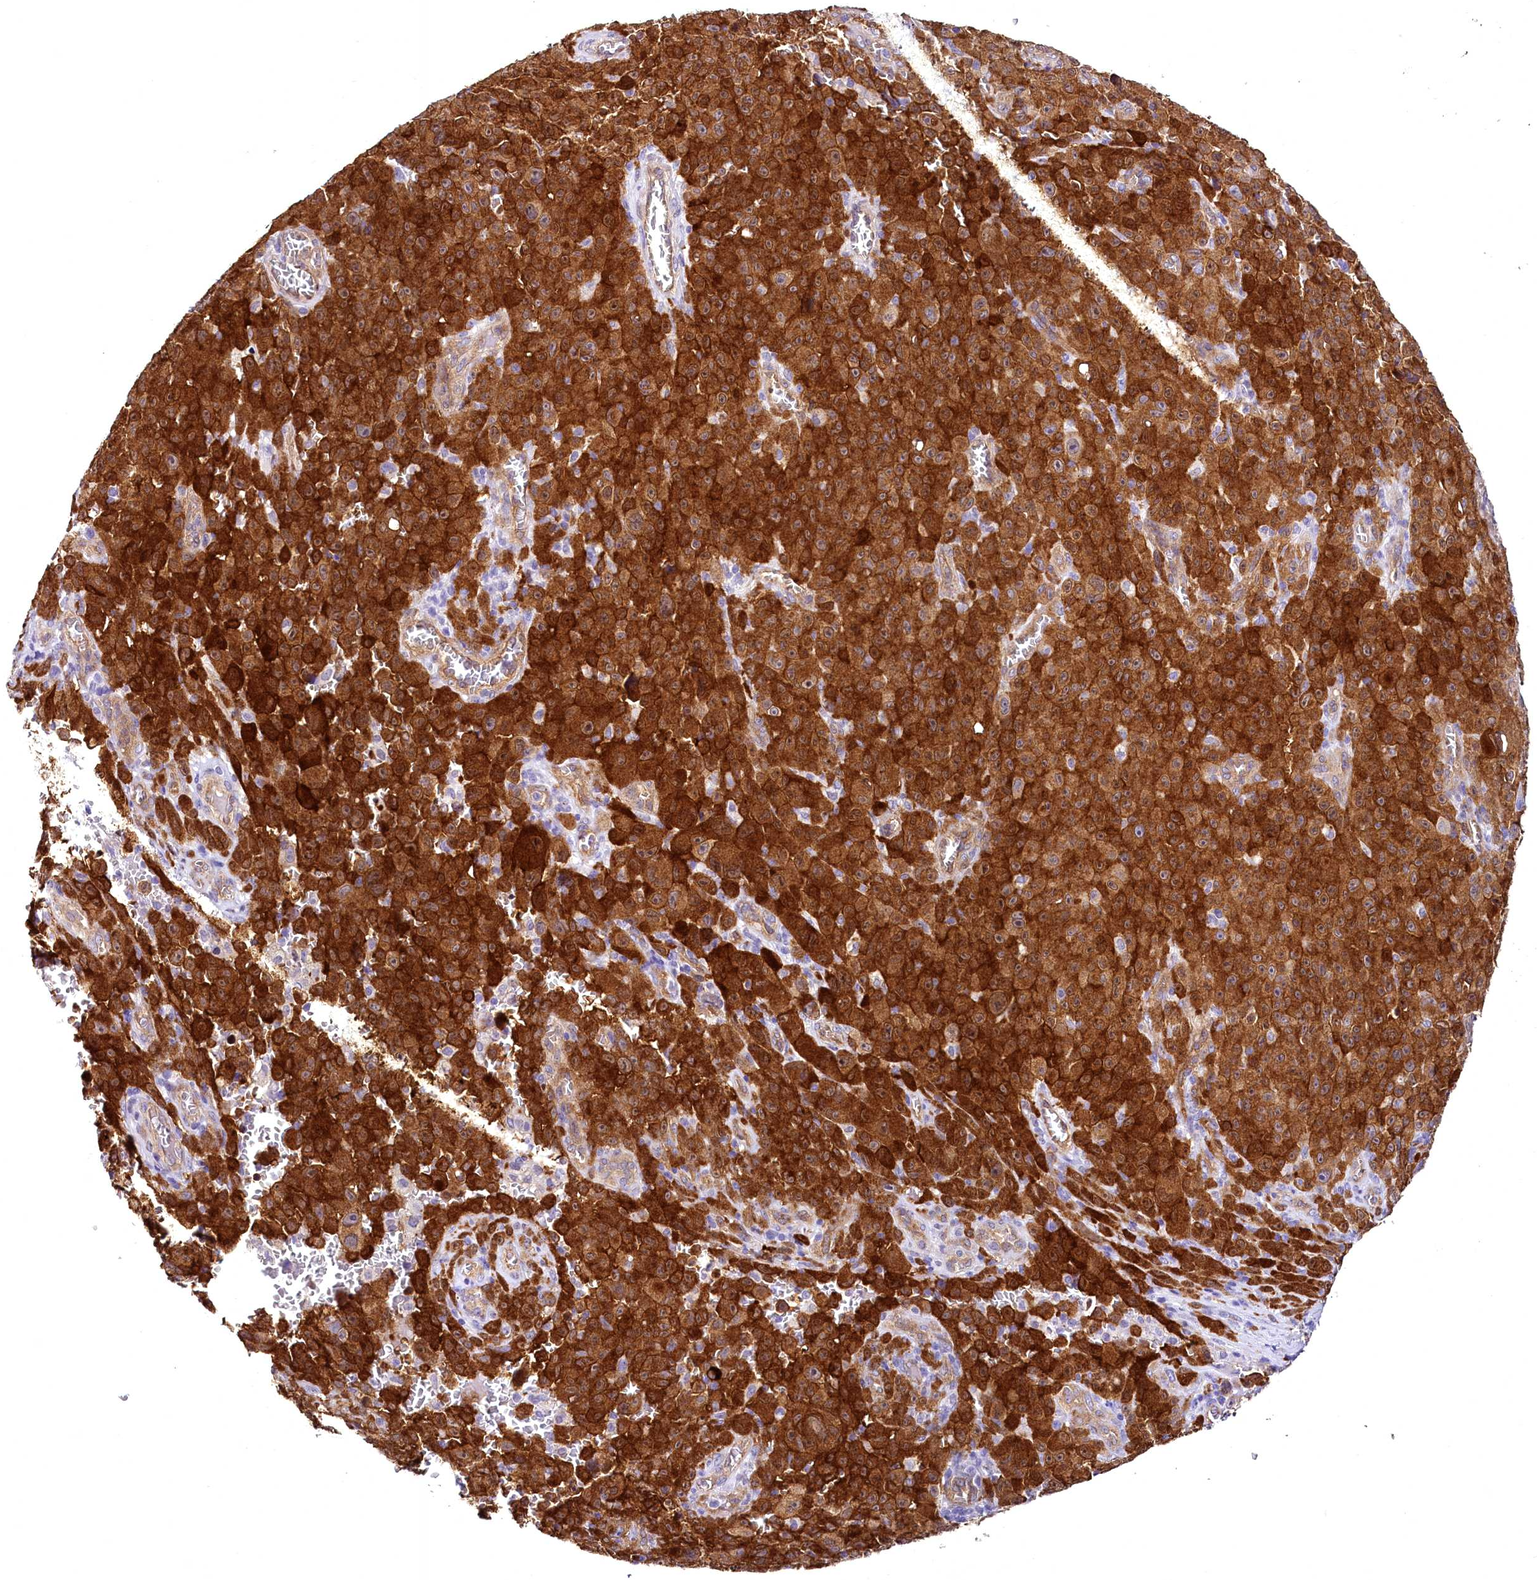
{"staining": {"intensity": "strong", "quantity": ">75%", "location": "cytoplasmic/membranous"}, "tissue": "melanoma", "cell_type": "Tumor cells", "image_type": "cancer", "snomed": [{"axis": "morphology", "description": "Malignant melanoma, NOS"}, {"axis": "topography", "description": "Skin"}], "caption": "This is a photomicrograph of immunohistochemistry (IHC) staining of melanoma, which shows strong positivity in the cytoplasmic/membranous of tumor cells.", "gene": "STXBP1", "patient": {"sex": "female", "age": 82}}